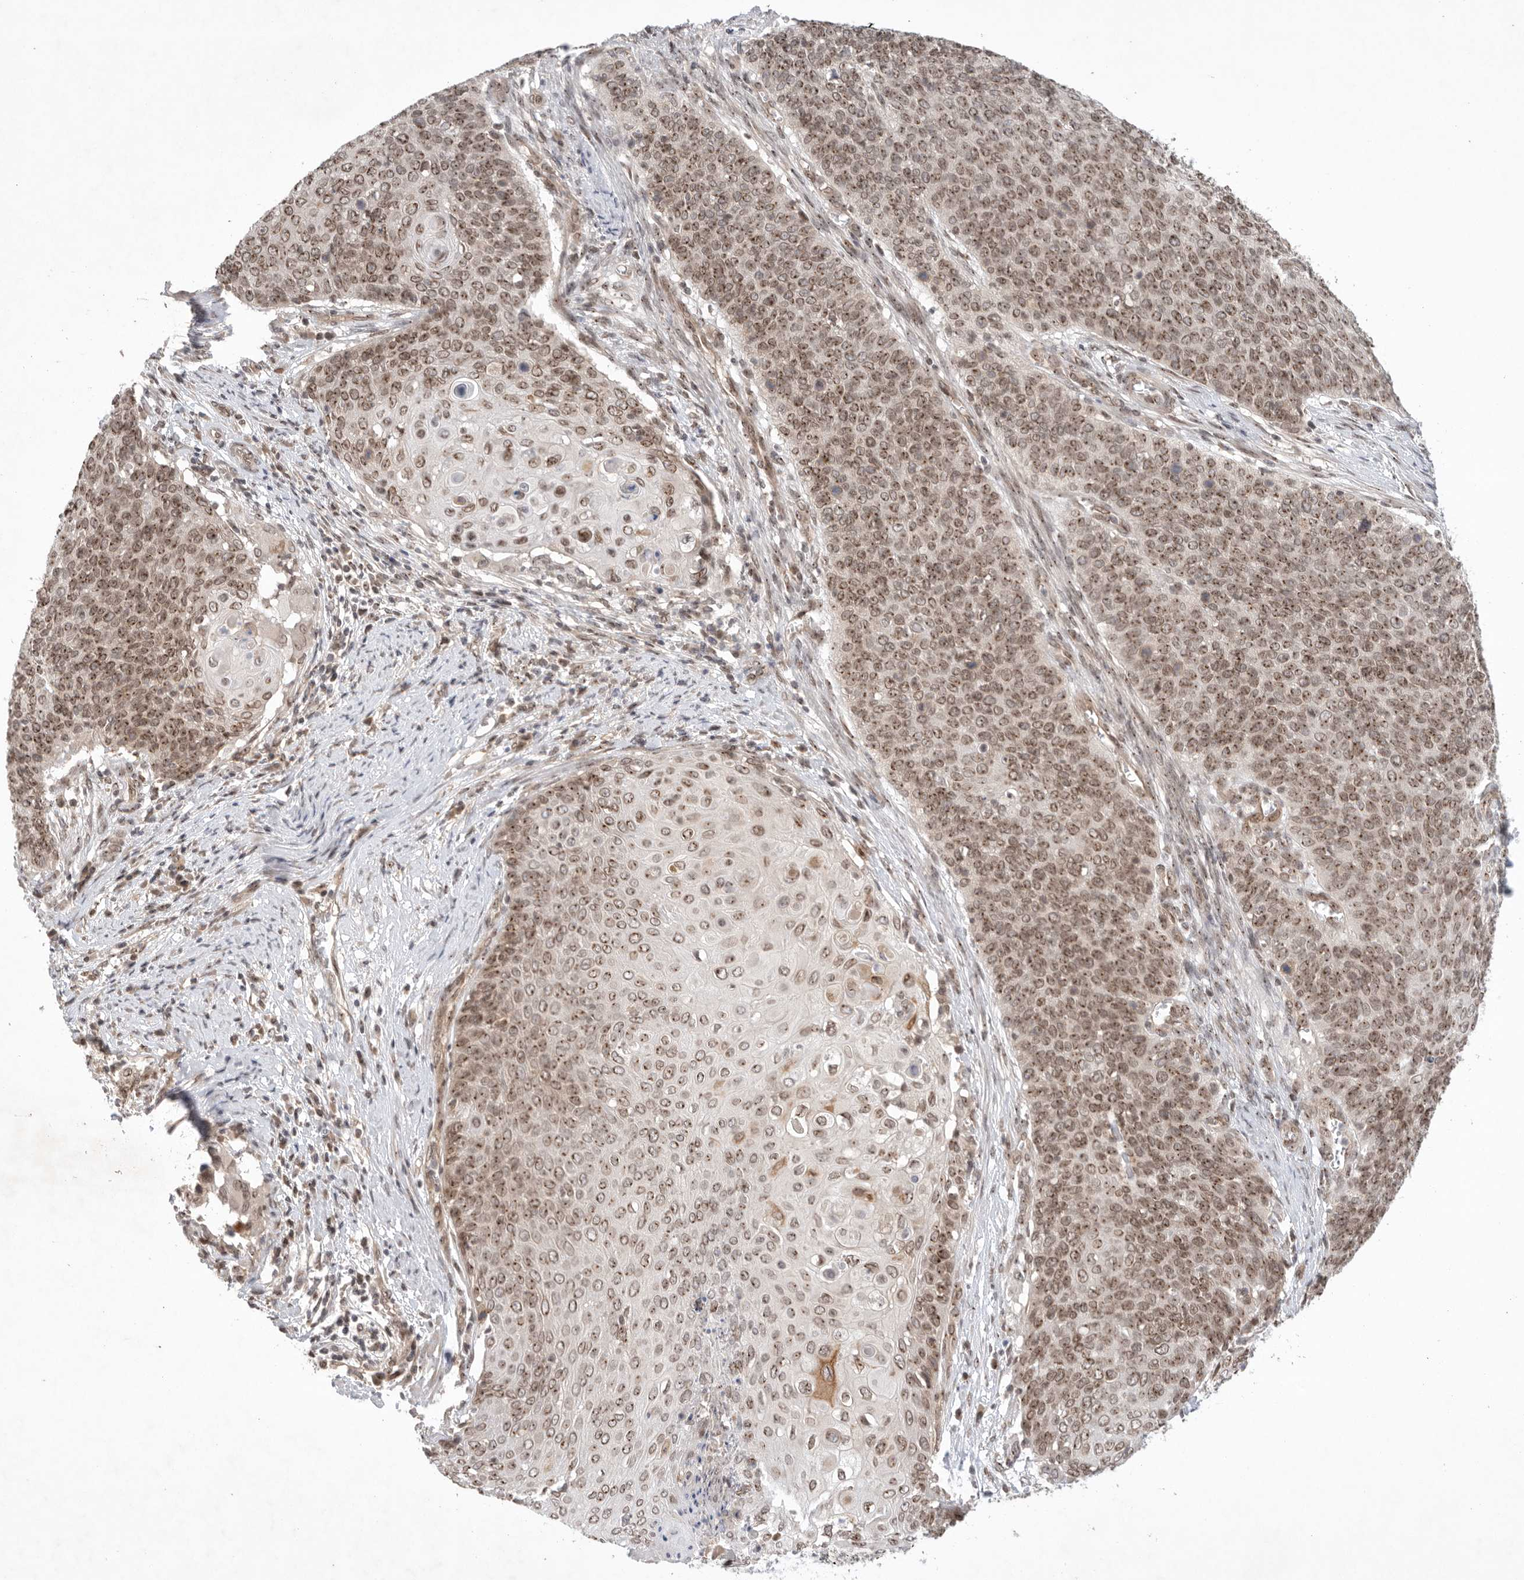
{"staining": {"intensity": "moderate", "quantity": ">75%", "location": "cytoplasmic/membranous,nuclear"}, "tissue": "cervical cancer", "cell_type": "Tumor cells", "image_type": "cancer", "snomed": [{"axis": "morphology", "description": "Squamous cell carcinoma, NOS"}, {"axis": "topography", "description": "Cervix"}], "caption": "Cervical cancer was stained to show a protein in brown. There is medium levels of moderate cytoplasmic/membranous and nuclear expression in about >75% of tumor cells.", "gene": "LEMD3", "patient": {"sex": "female", "age": 39}}